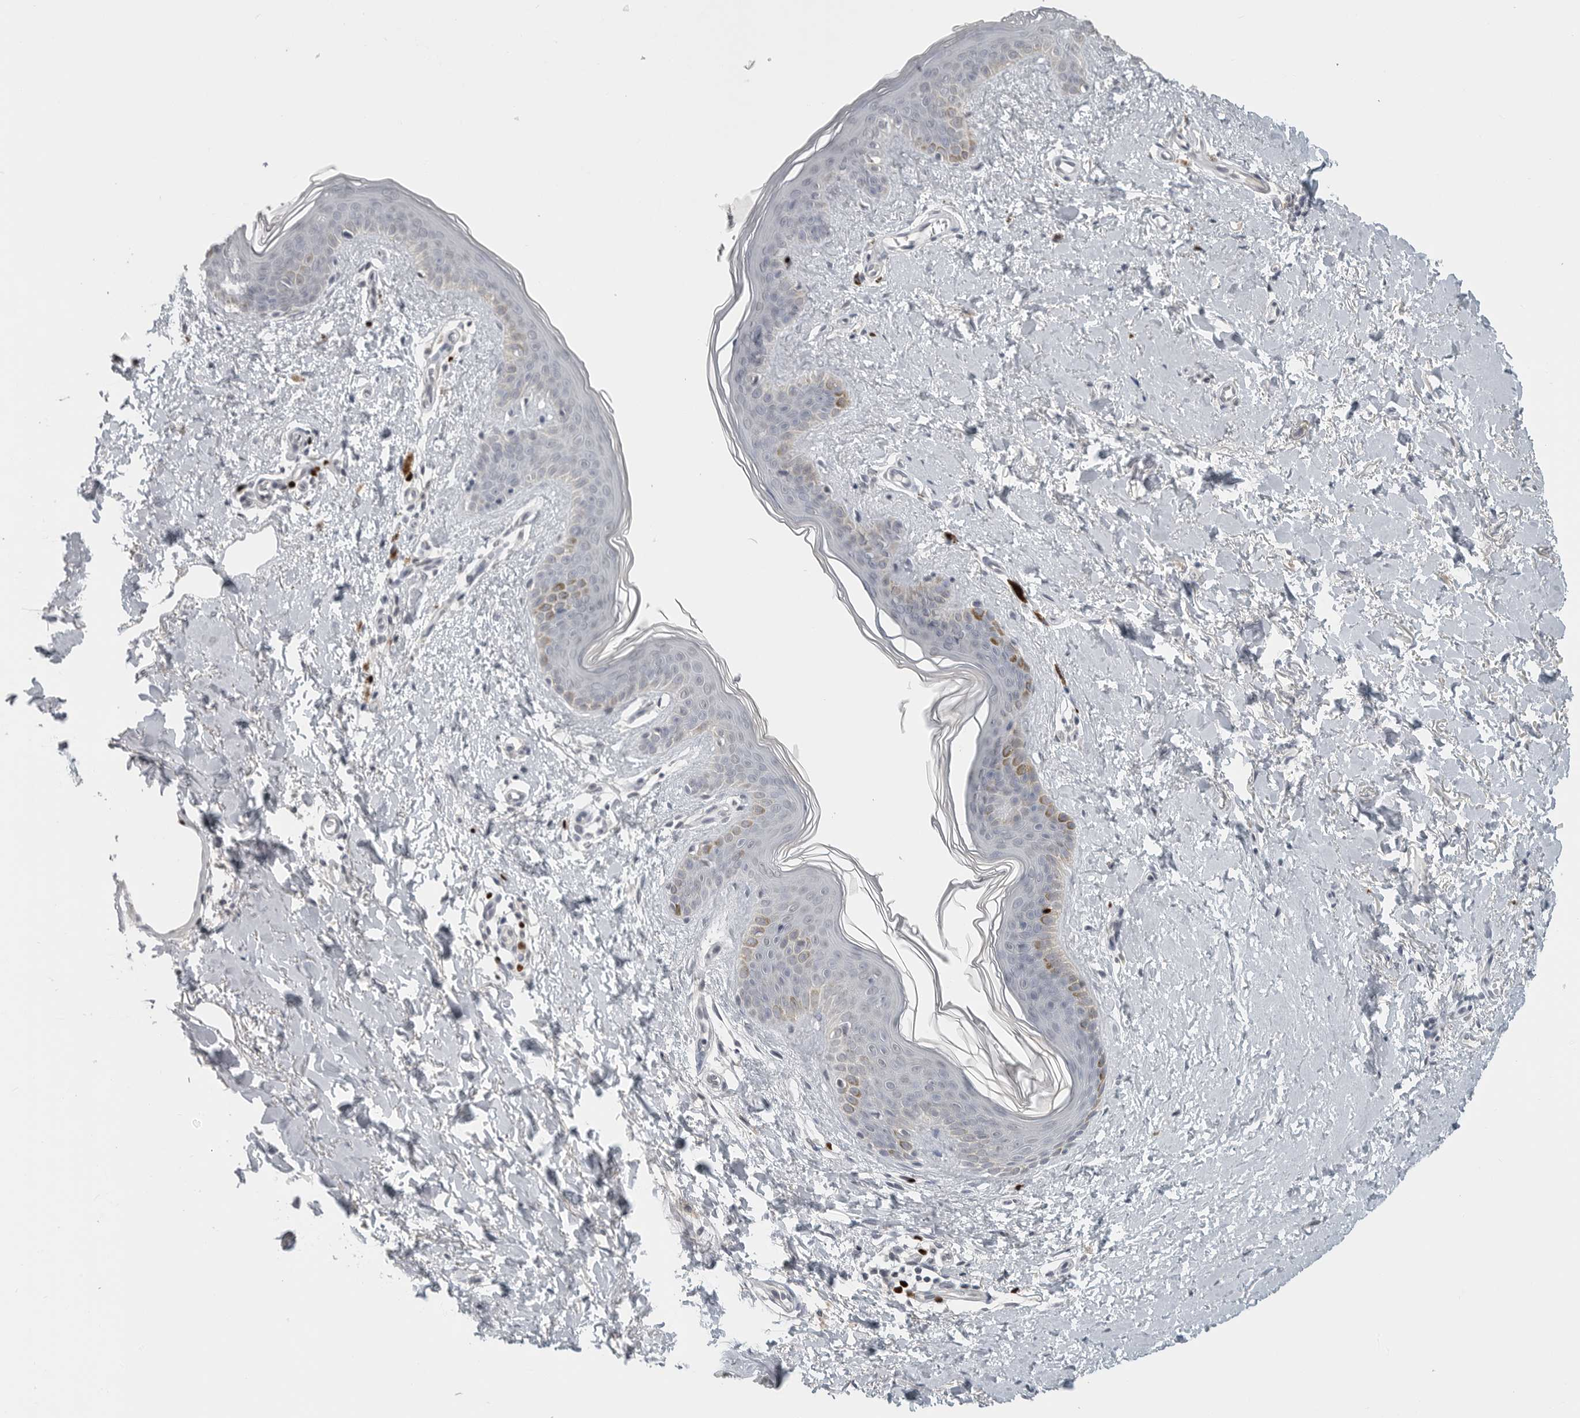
{"staining": {"intensity": "negative", "quantity": "none", "location": "none"}, "tissue": "skin", "cell_type": "Fibroblasts", "image_type": "normal", "snomed": [{"axis": "morphology", "description": "Normal tissue, NOS"}, {"axis": "topography", "description": "Skin"}], "caption": "Immunohistochemistry (IHC) histopathology image of unremarkable skin: human skin stained with DAB (3,3'-diaminobenzidine) shows no significant protein staining in fibroblasts.", "gene": "FOXP3", "patient": {"sex": "female", "age": 46}}